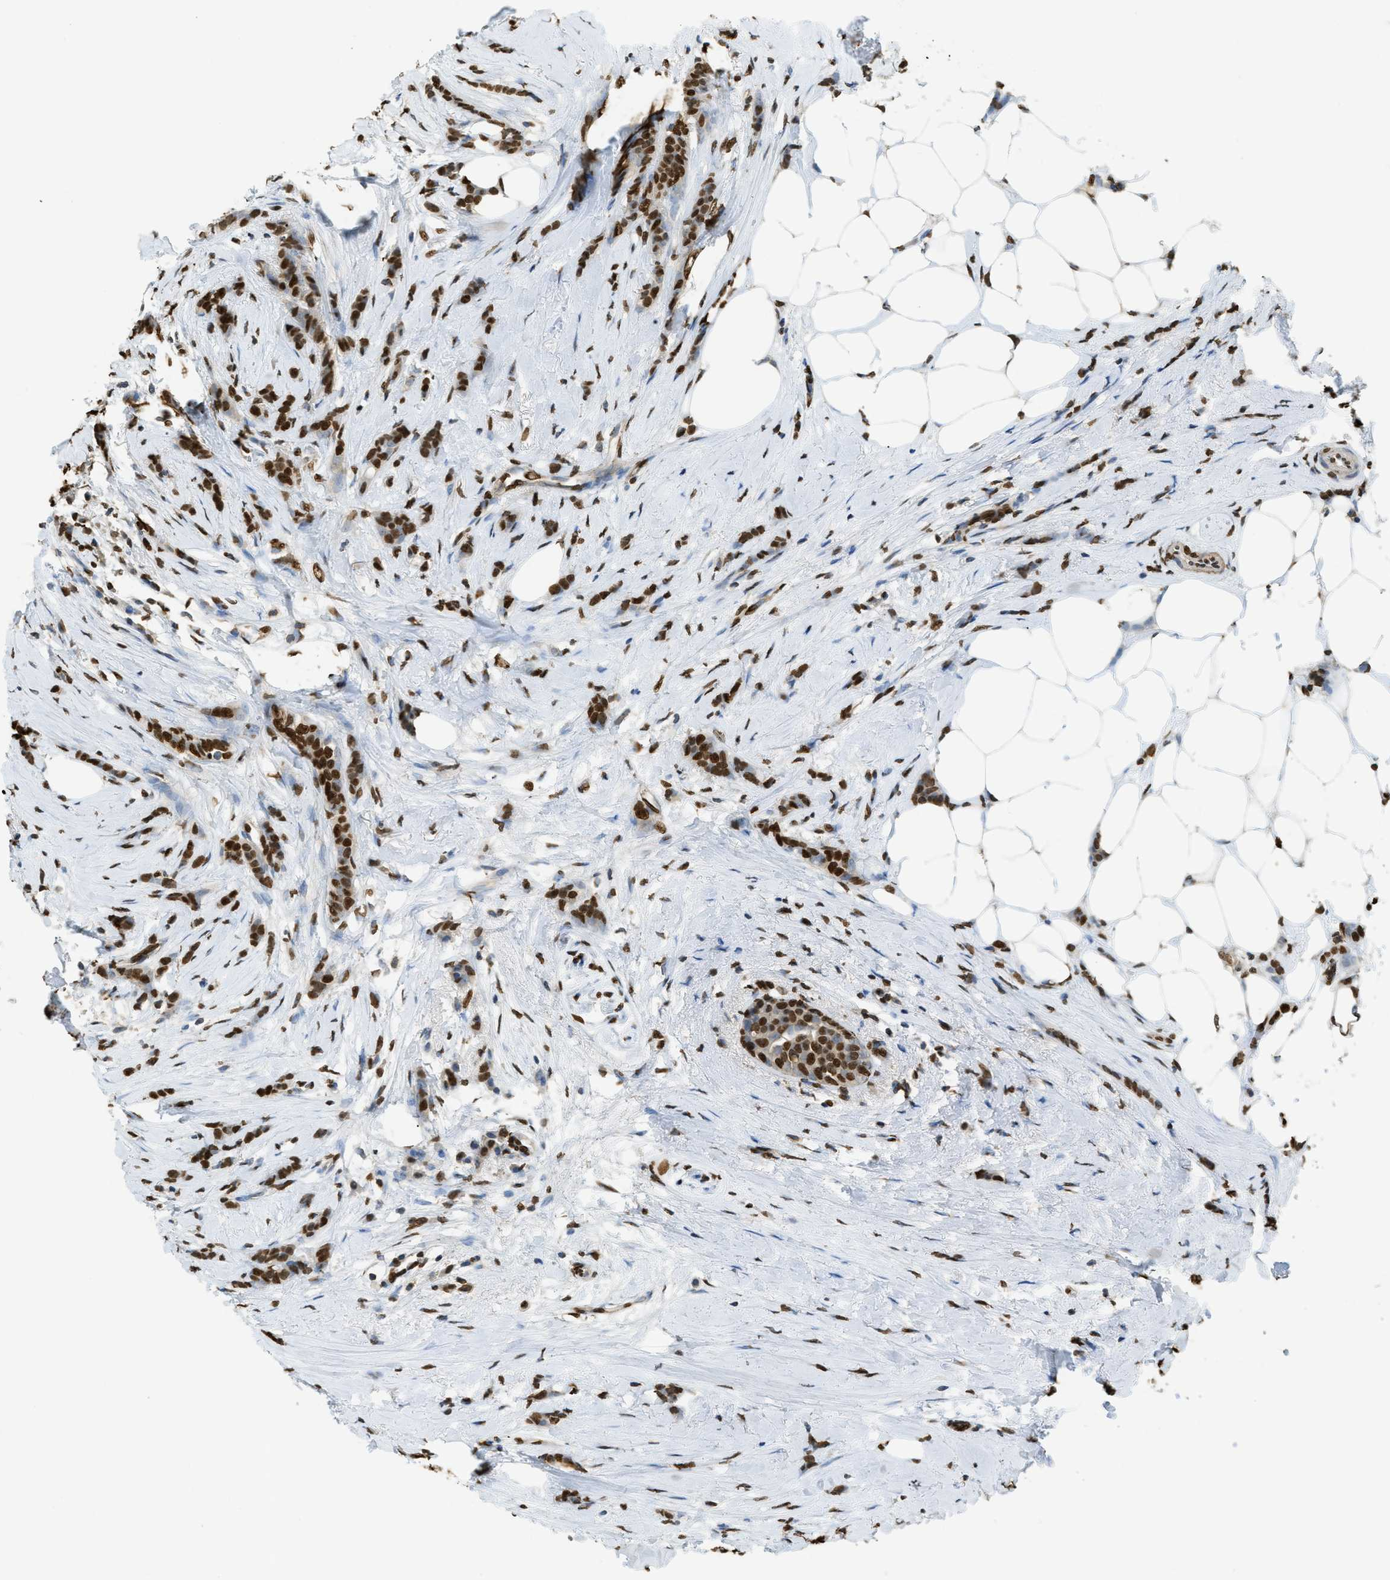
{"staining": {"intensity": "strong", "quantity": ">75%", "location": "nuclear"}, "tissue": "breast cancer", "cell_type": "Tumor cells", "image_type": "cancer", "snomed": [{"axis": "morphology", "description": "Lobular carcinoma, in situ"}, {"axis": "morphology", "description": "Lobular carcinoma"}, {"axis": "topography", "description": "Breast"}], "caption": "Breast cancer (lobular carcinoma in situ) stained for a protein exhibits strong nuclear positivity in tumor cells.", "gene": "NR5A2", "patient": {"sex": "female", "age": 41}}